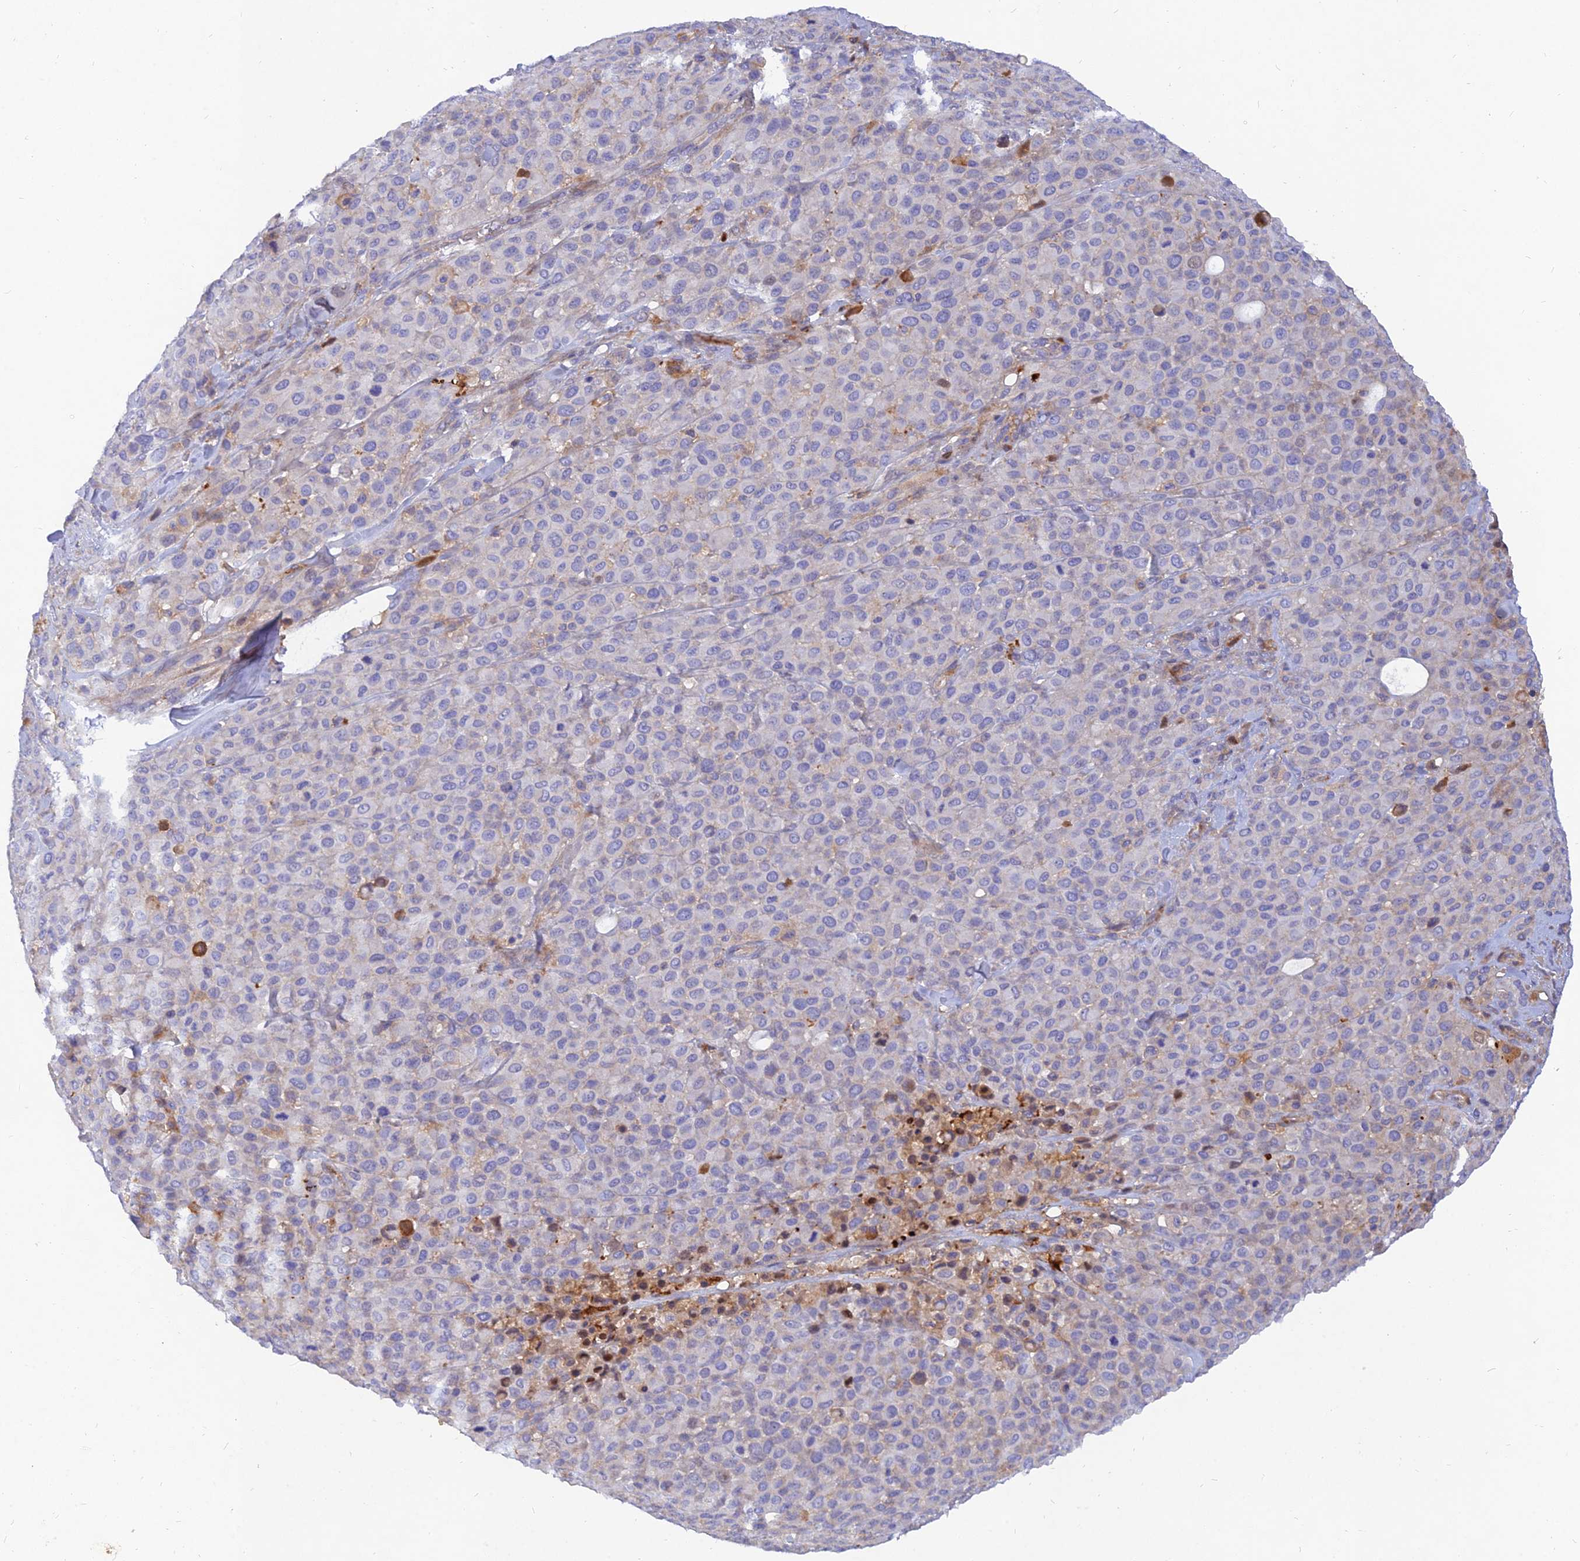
{"staining": {"intensity": "negative", "quantity": "none", "location": "none"}, "tissue": "melanoma", "cell_type": "Tumor cells", "image_type": "cancer", "snomed": [{"axis": "morphology", "description": "Malignant melanoma, Metastatic site"}, {"axis": "topography", "description": "Skin"}], "caption": "The histopathology image exhibits no significant positivity in tumor cells of melanoma.", "gene": "MROH1", "patient": {"sex": "female", "age": 81}}